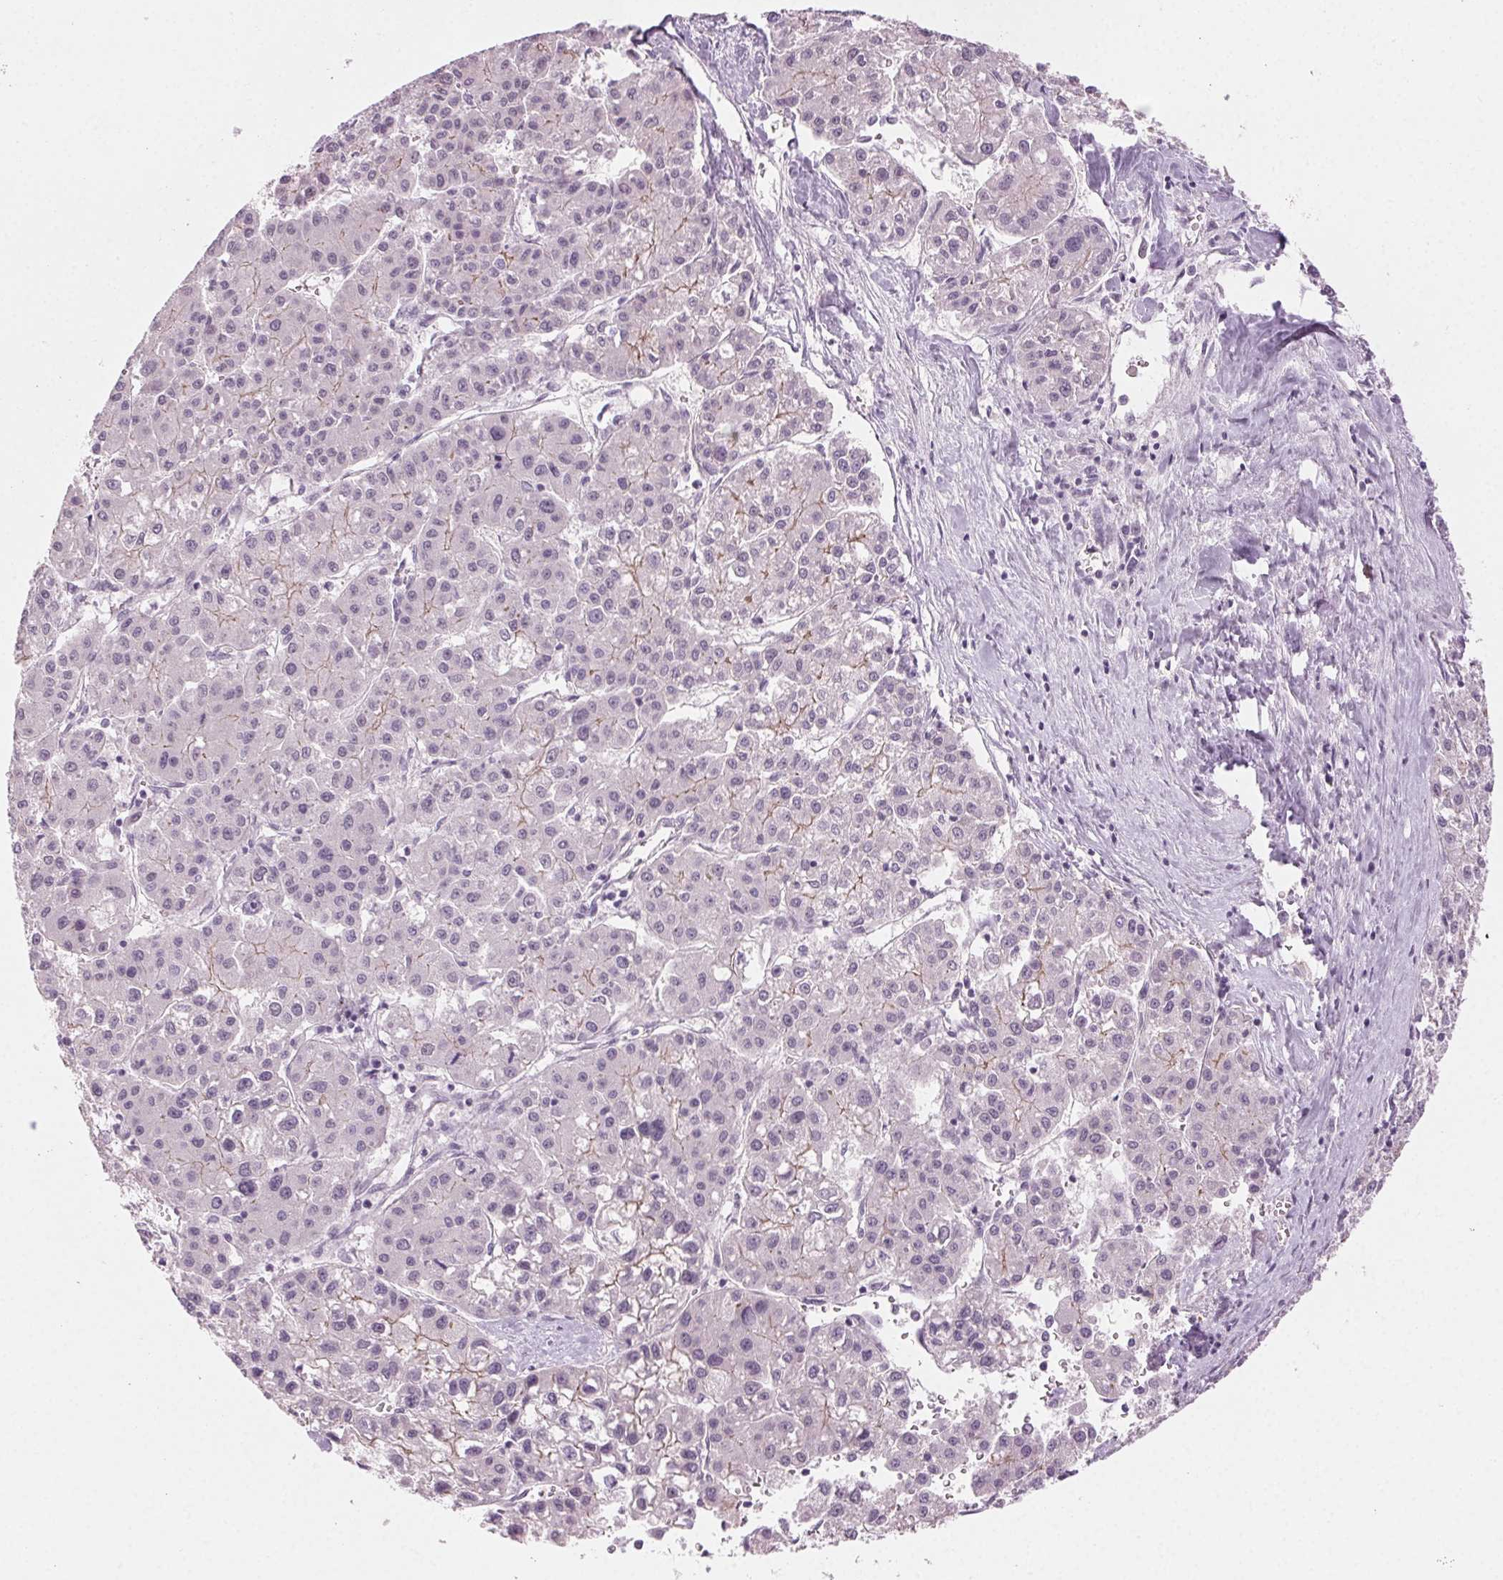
{"staining": {"intensity": "negative", "quantity": "none", "location": "none"}, "tissue": "liver cancer", "cell_type": "Tumor cells", "image_type": "cancer", "snomed": [{"axis": "morphology", "description": "Carcinoma, Hepatocellular, NOS"}, {"axis": "topography", "description": "Liver"}], "caption": "IHC photomicrograph of liver hepatocellular carcinoma stained for a protein (brown), which exhibits no staining in tumor cells. The staining is performed using DAB (3,3'-diaminobenzidine) brown chromogen with nuclei counter-stained in using hematoxylin.", "gene": "HSF5", "patient": {"sex": "male", "age": 73}}